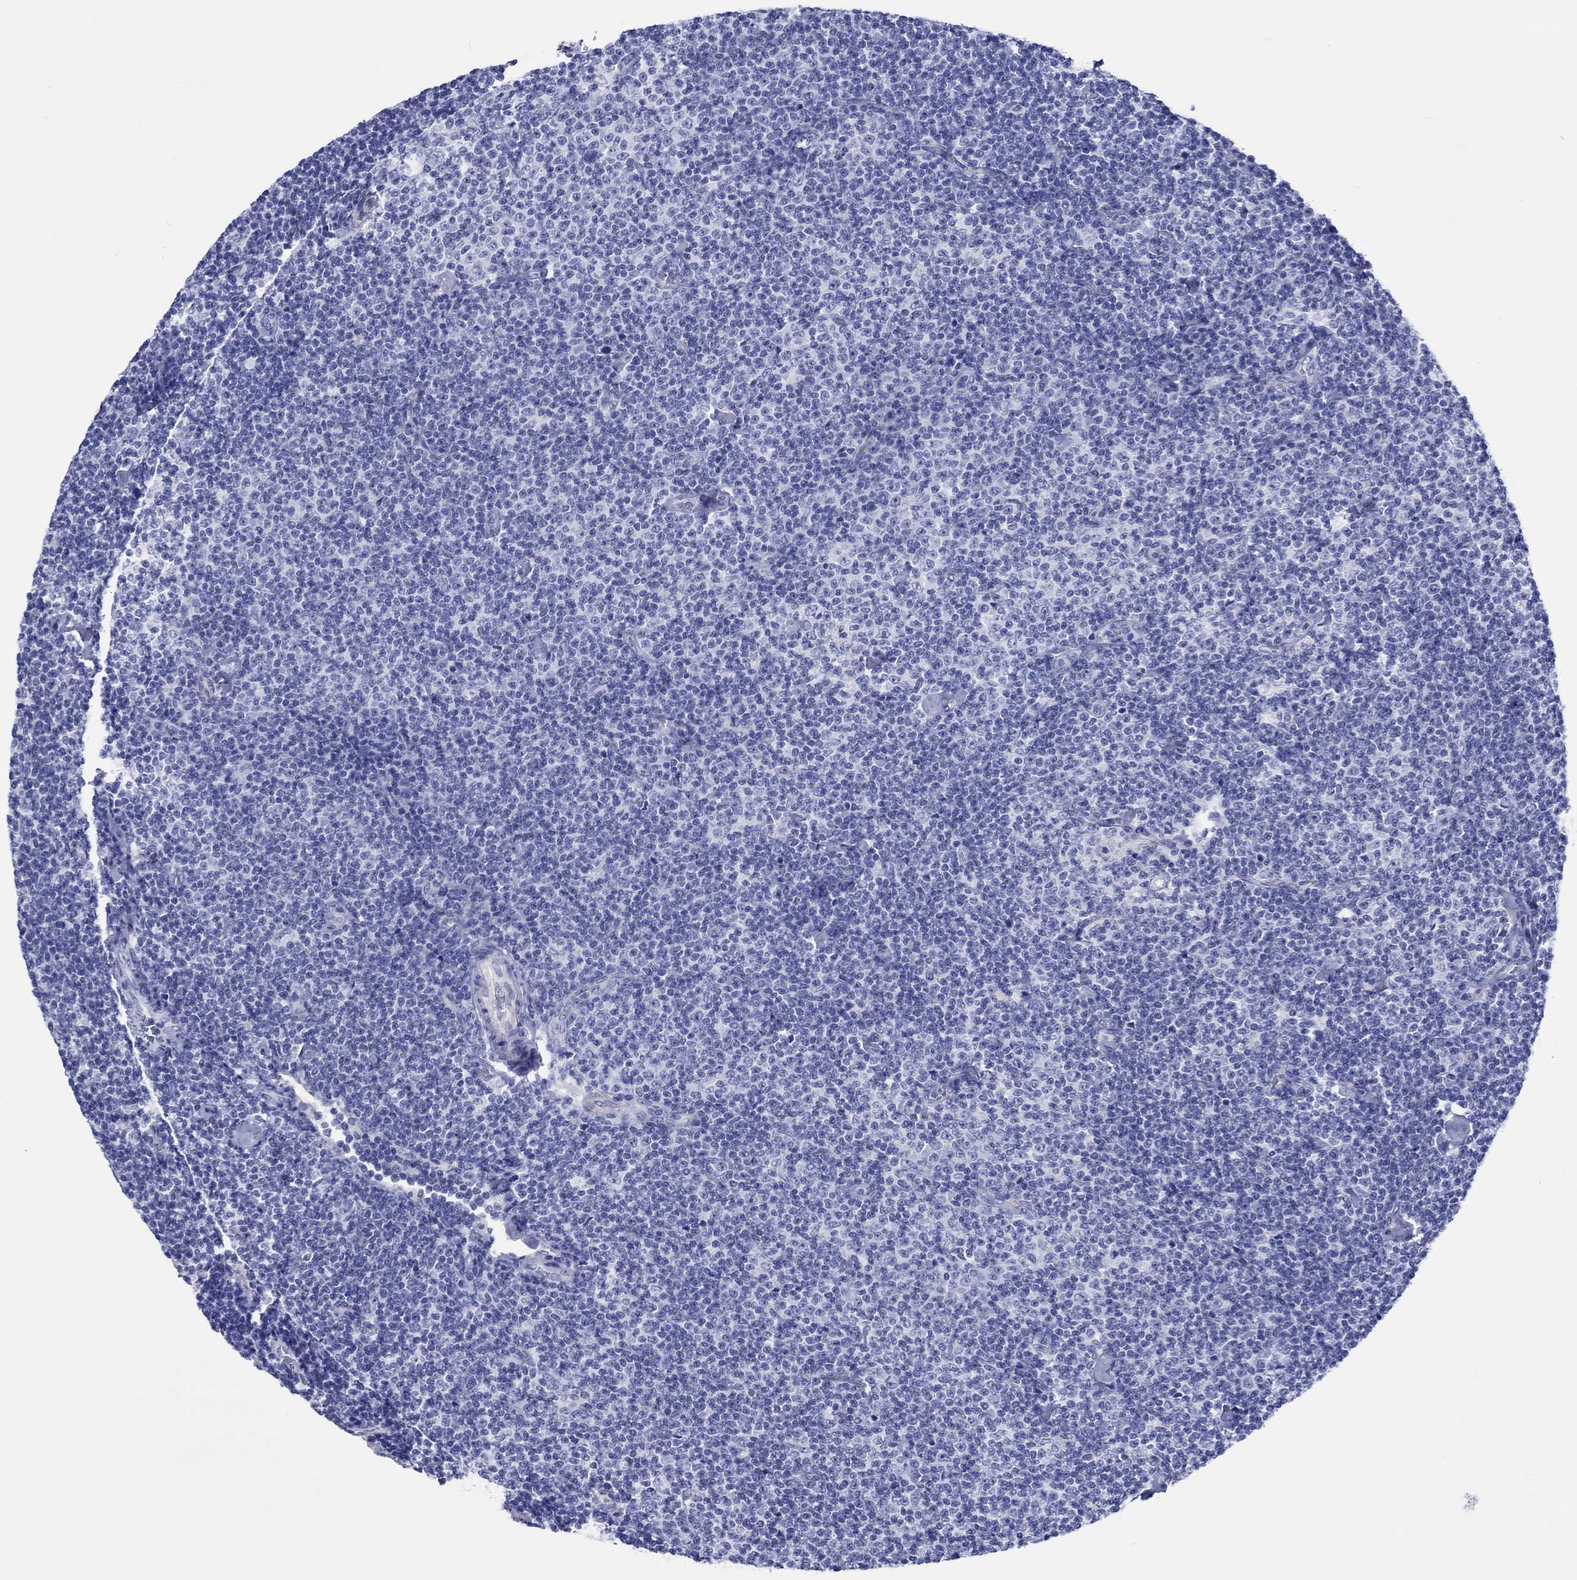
{"staining": {"intensity": "negative", "quantity": "none", "location": "none"}, "tissue": "lymphoma", "cell_type": "Tumor cells", "image_type": "cancer", "snomed": [{"axis": "morphology", "description": "Malignant lymphoma, non-Hodgkin's type, Low grade"}, {"axis": "topography", "description": "Lymph node"}], "caption": "Image shows no protein staining in tumor cells of lymphoma tissue.", "gene": "CDY2B", "patient": {"sex": "male", "age": 81}}